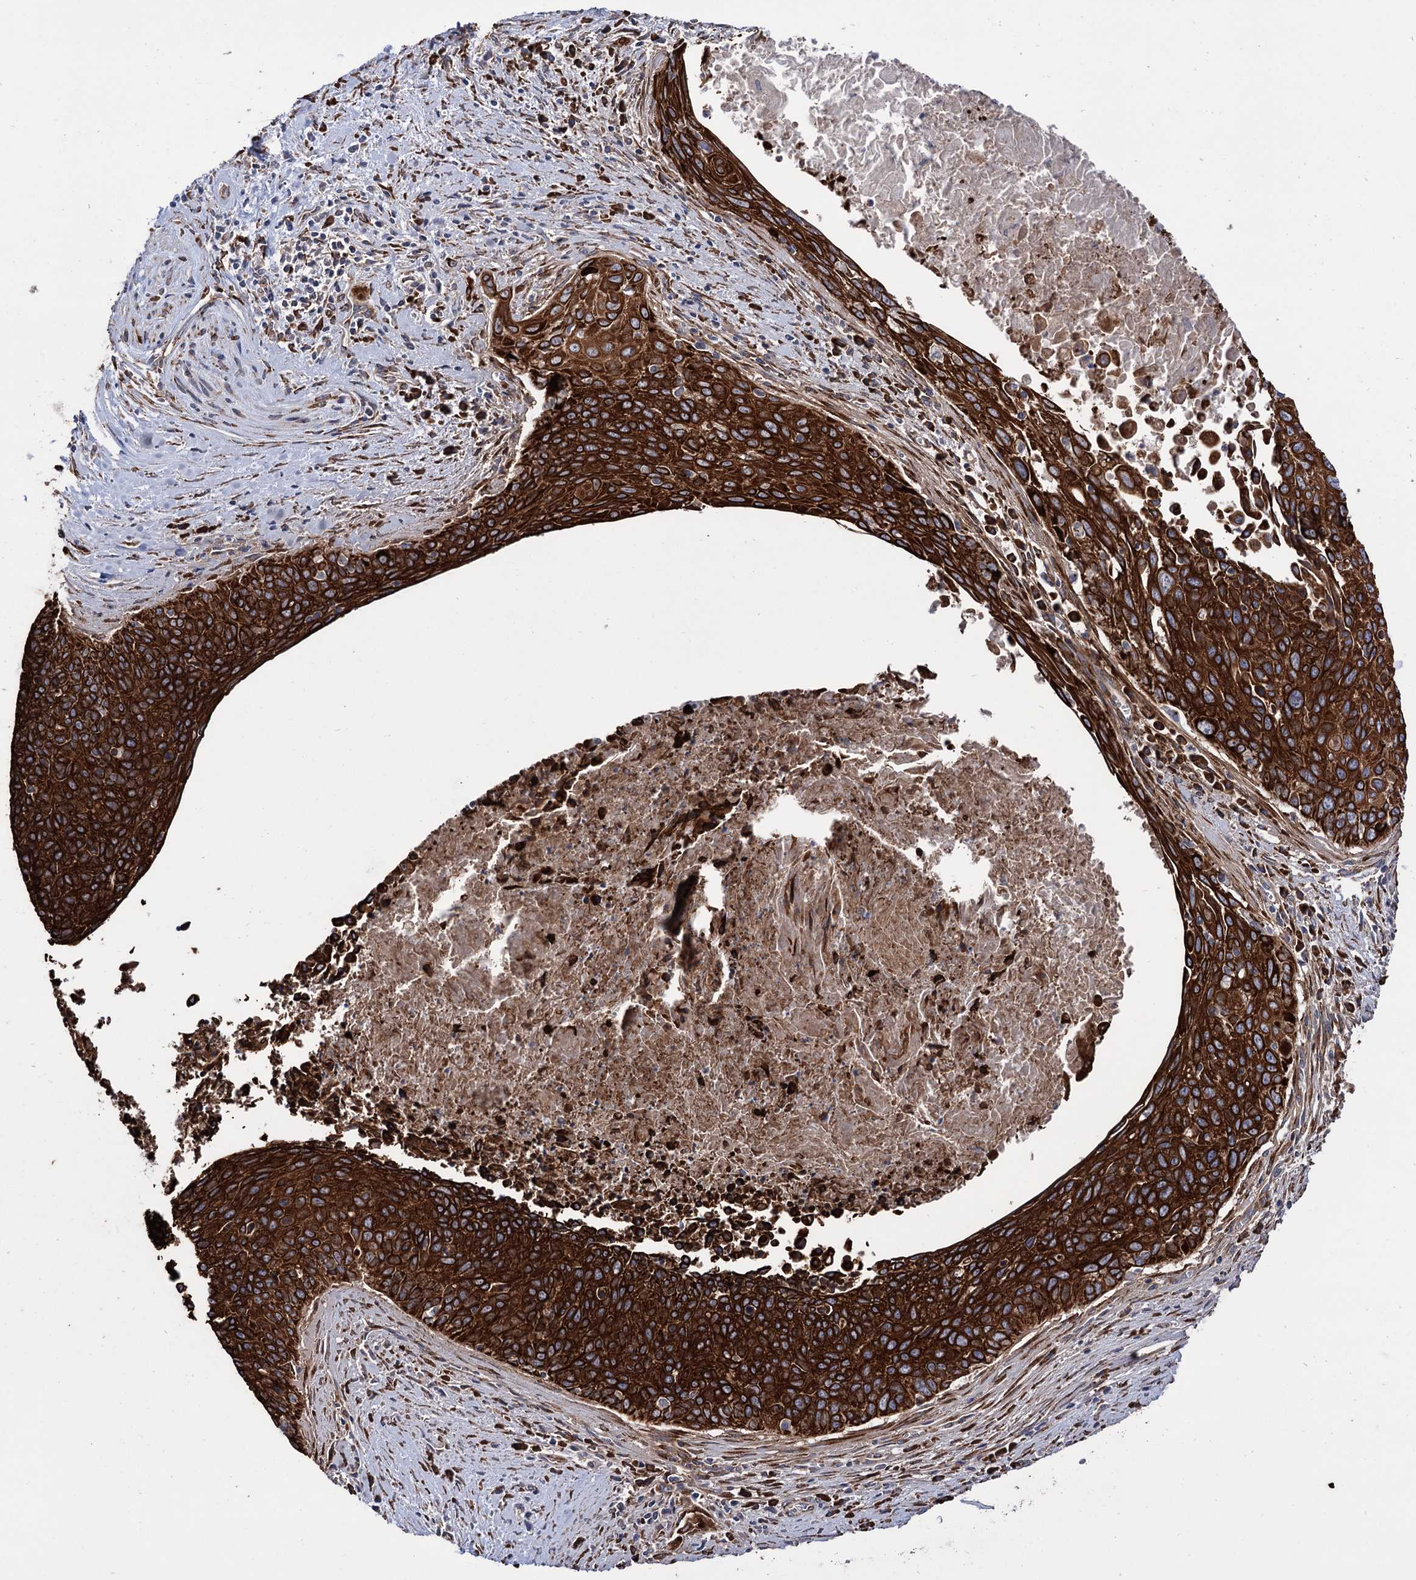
{"staining": {"intensity": "strong", "quantity": ">75%", "location": "cytoplasmic/membranous"}, "tissue": "cervical cancer", "cell_type": "Tumor cells", "image_type": "cancer", "snomed": [{"axis": "morphology", "description": "Squamous cell carcinoma, NOS"}, {"axis": "topography", "description": "Cervix"}], "caption": "Immunohistochemical staining of cervical cancer (squamous cell carcinoma) shows high levels of strong cytoplasmic/membranous protein positivity in about >75% of tumor cells.", "gene": "CDAN1", "patient": {"sex": "female", "age": 55}}